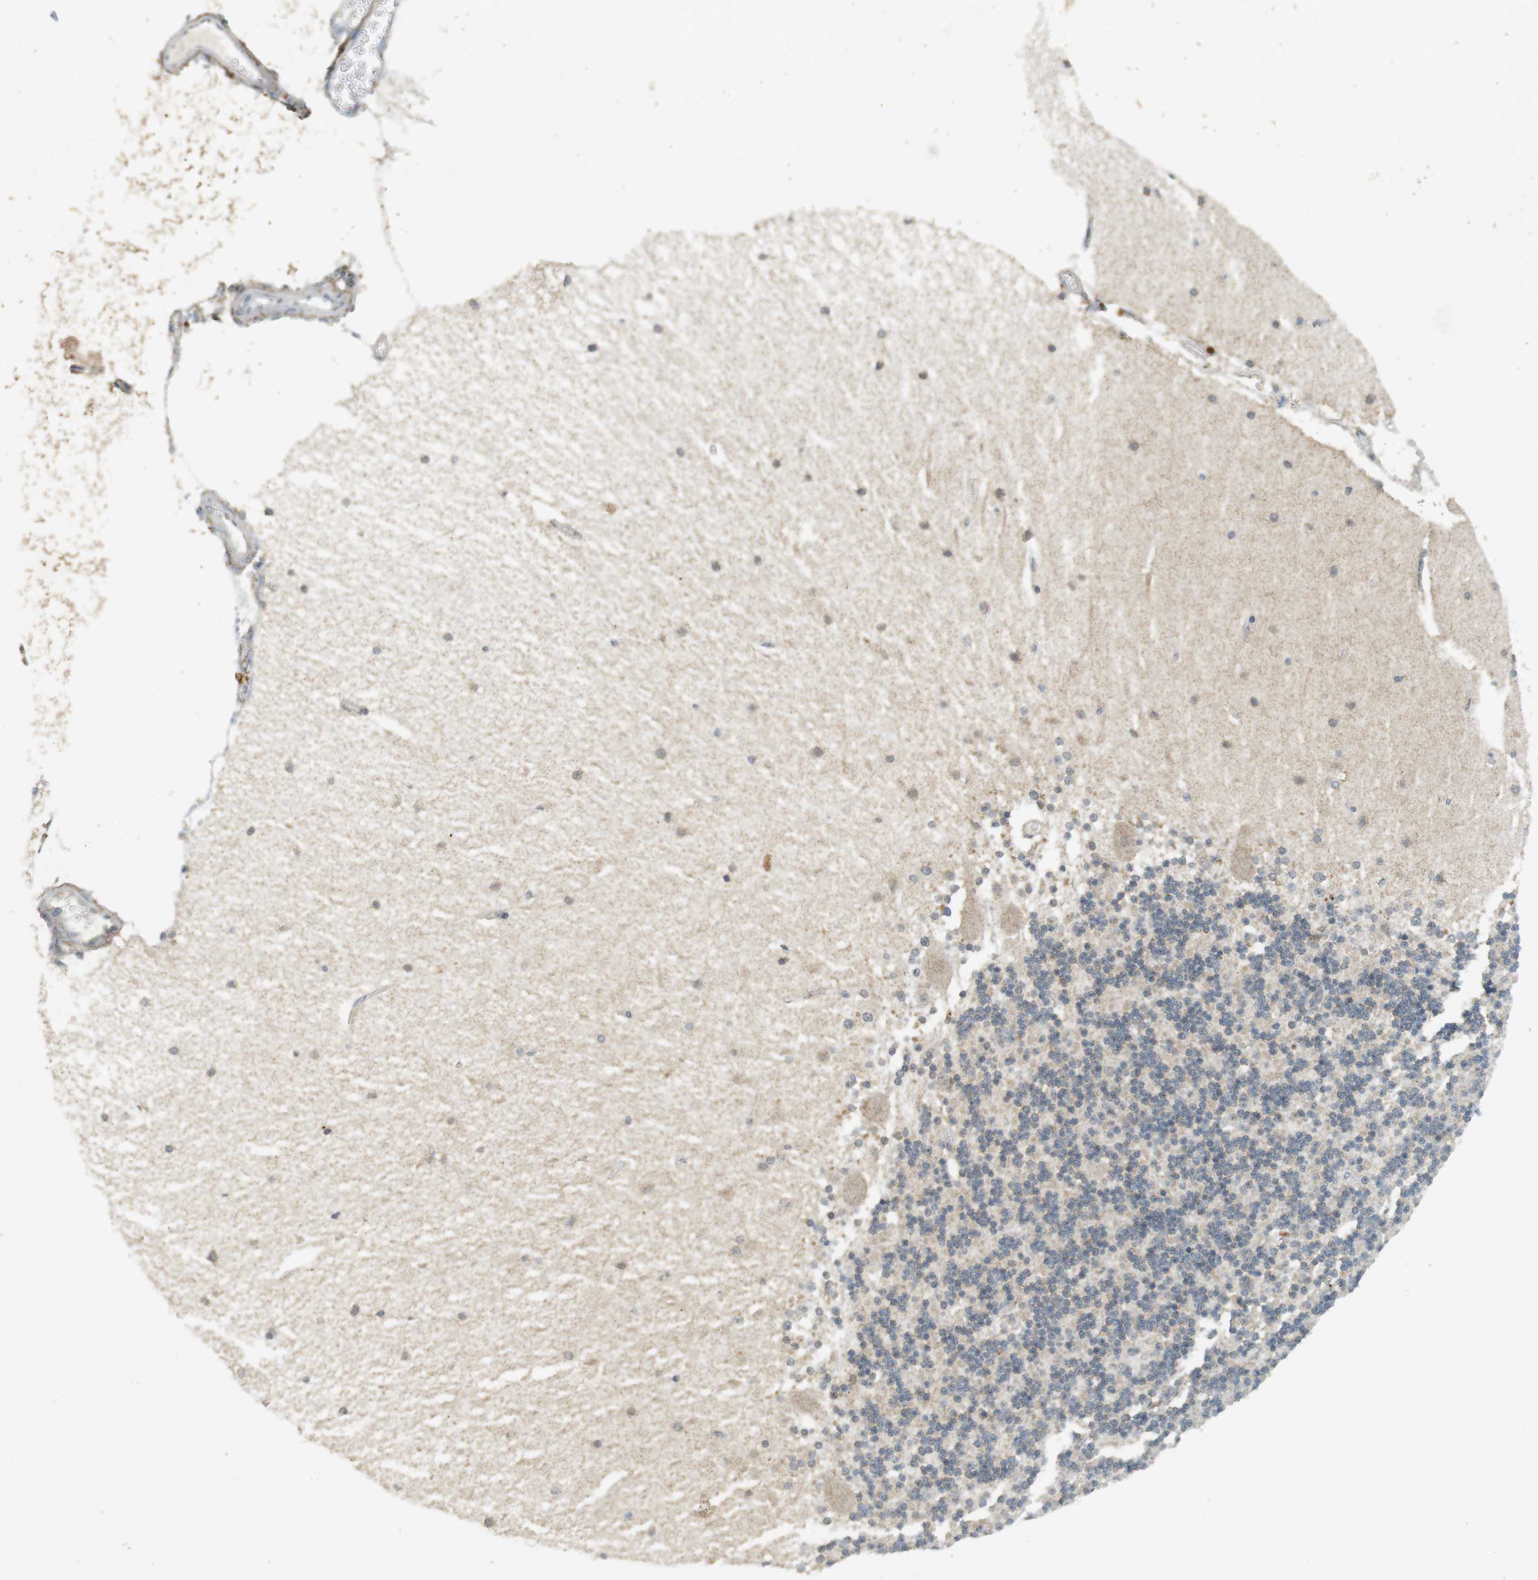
{"staining": {"intensity": "weak", "quantity": "<25%", "location": "cytoplasmic/membranous"}, "tissue": "cerebellum", "cell_type": "Cells in granular layer", "image_type": "normal", "snomed": [{"axis": "morphology", "description": "Normal tissue, NOS"}, {"axis": "topography", "description": "Cerebellum"}], "caption": "Immunohistochemical staining of unremarkable cerebellum shows no significant staining in cells in granular layer.", "gene": "TTK", "patient": {"sex": "female", "age": 54}}